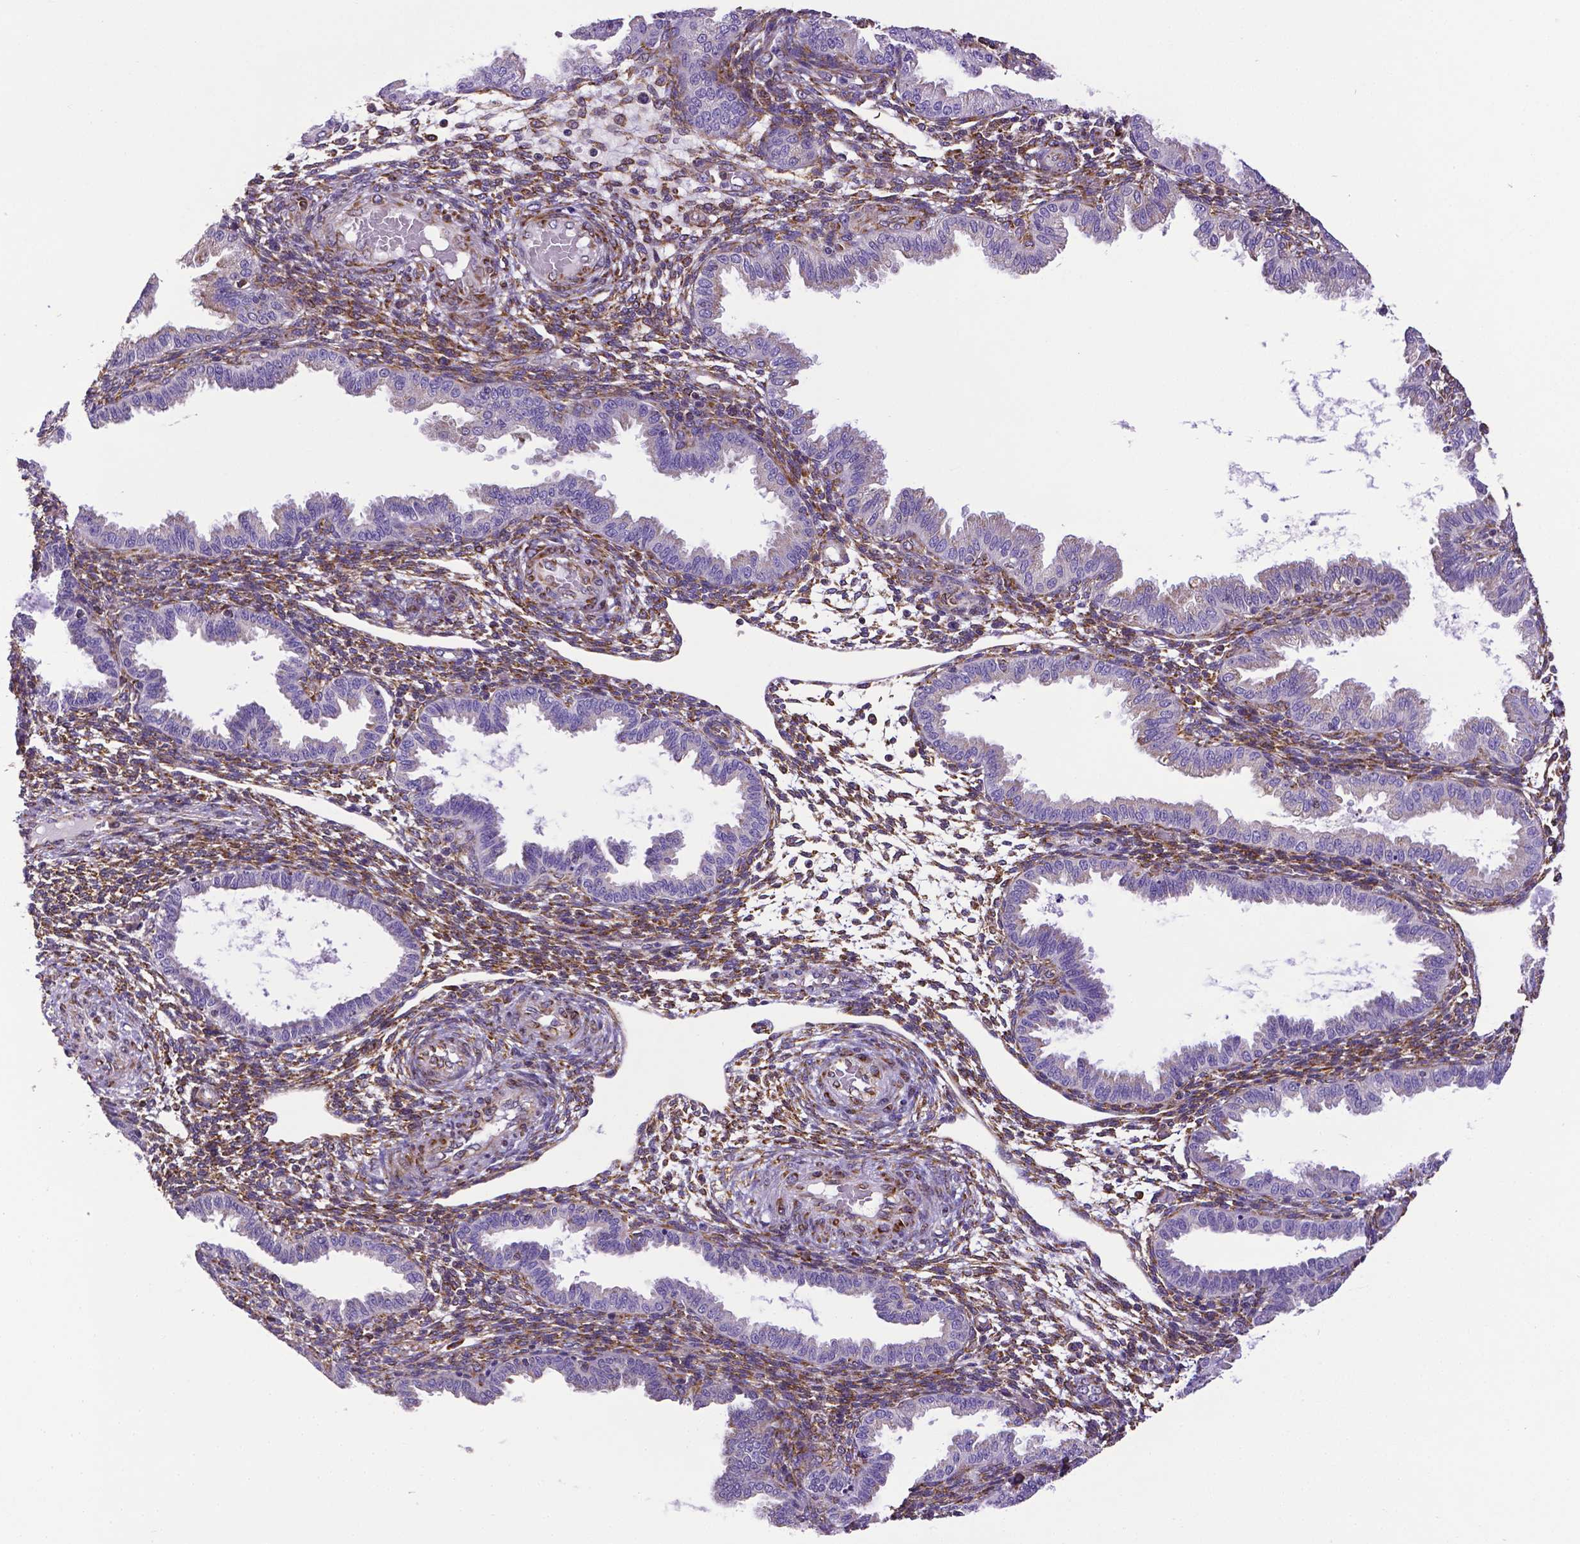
{"staining": {"intensity": "strong", "quantity": ">75%", "location": "cytoplasmic/membranous"}, "tissue": "endometrium", "cell_type": "Cells in endometrial stroma", "image_type": "normal", "snomed": [{"axis": "morphology", "description": "Normal tissue, NOS"}, {"axis": "topography", "description": "Endometrium"}], "caption": "Human endometrium stained with a brown dye exhibits strong cytoplasmic/membranous positive staining in about >75% of cells in endometrial stroma.", "gene": "MTDH", "patient": {"sex": "female", "age": 33}}